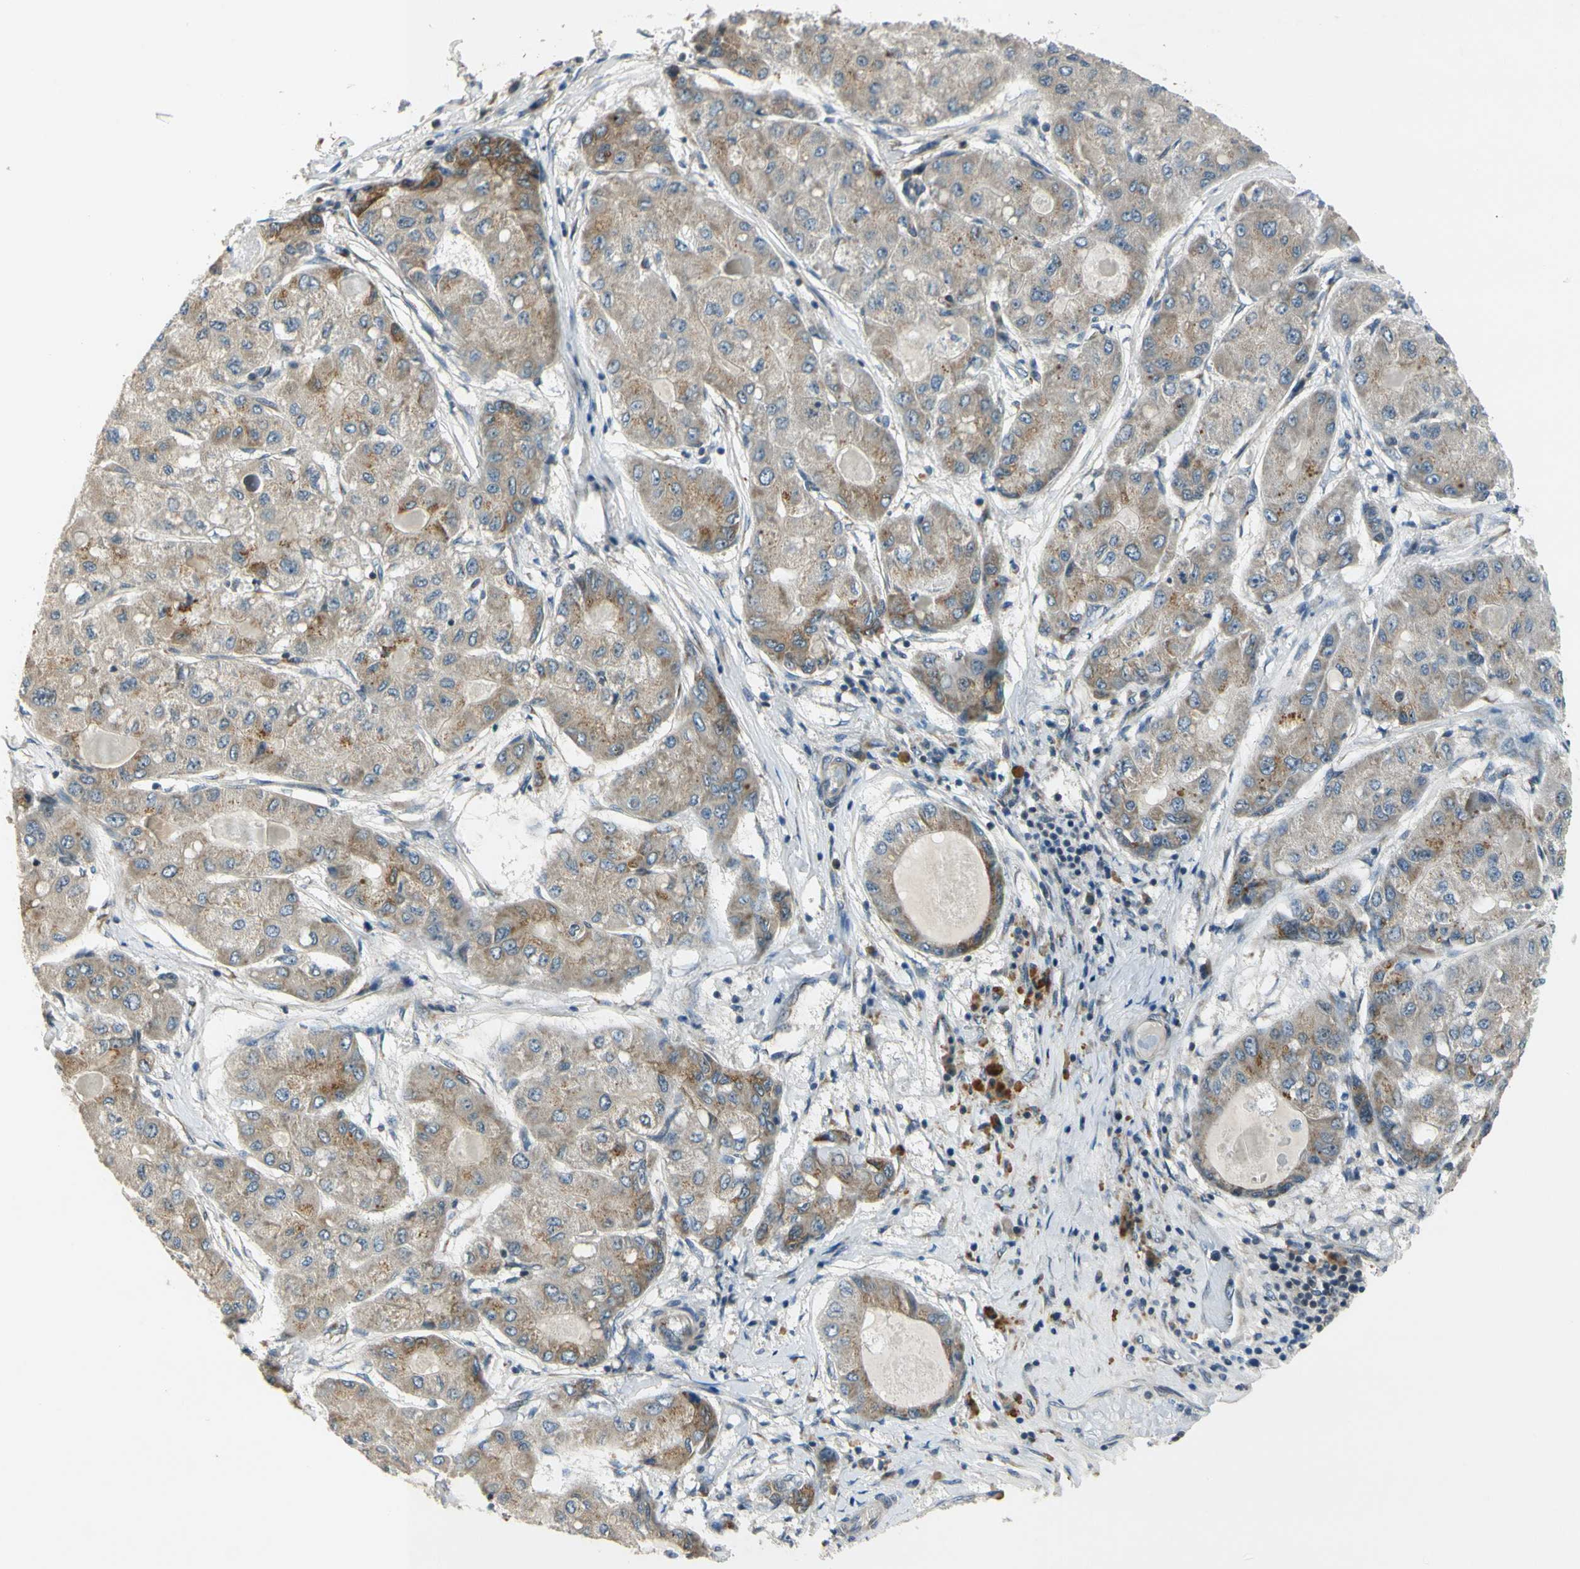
{"staining": {"intensity": "strong", "quantity": "25%-75%", "location": "cytoplasmic/membranous"}, "tissue": "liver cancer", "cell_type": "Tumor cells", "image_type": "cancer", "snomed": [{"axis": "morphology", "description": "Carcinoma, Hepatocellular, NOS"}, {"axis": "topography", "description": "Liver"}], "caption": "Hepatocellular carcinoma (liver) was stained to show a protein in brown. There is high levels of strong cytoplasmic/membranous expression in approximately 25%-75% of tumor cells. (brown staining indicates protein expression, while blue staining denotes nuclei).", "gene": "RPS6KB2", "patient": {"sex": "male", "age": 80}}